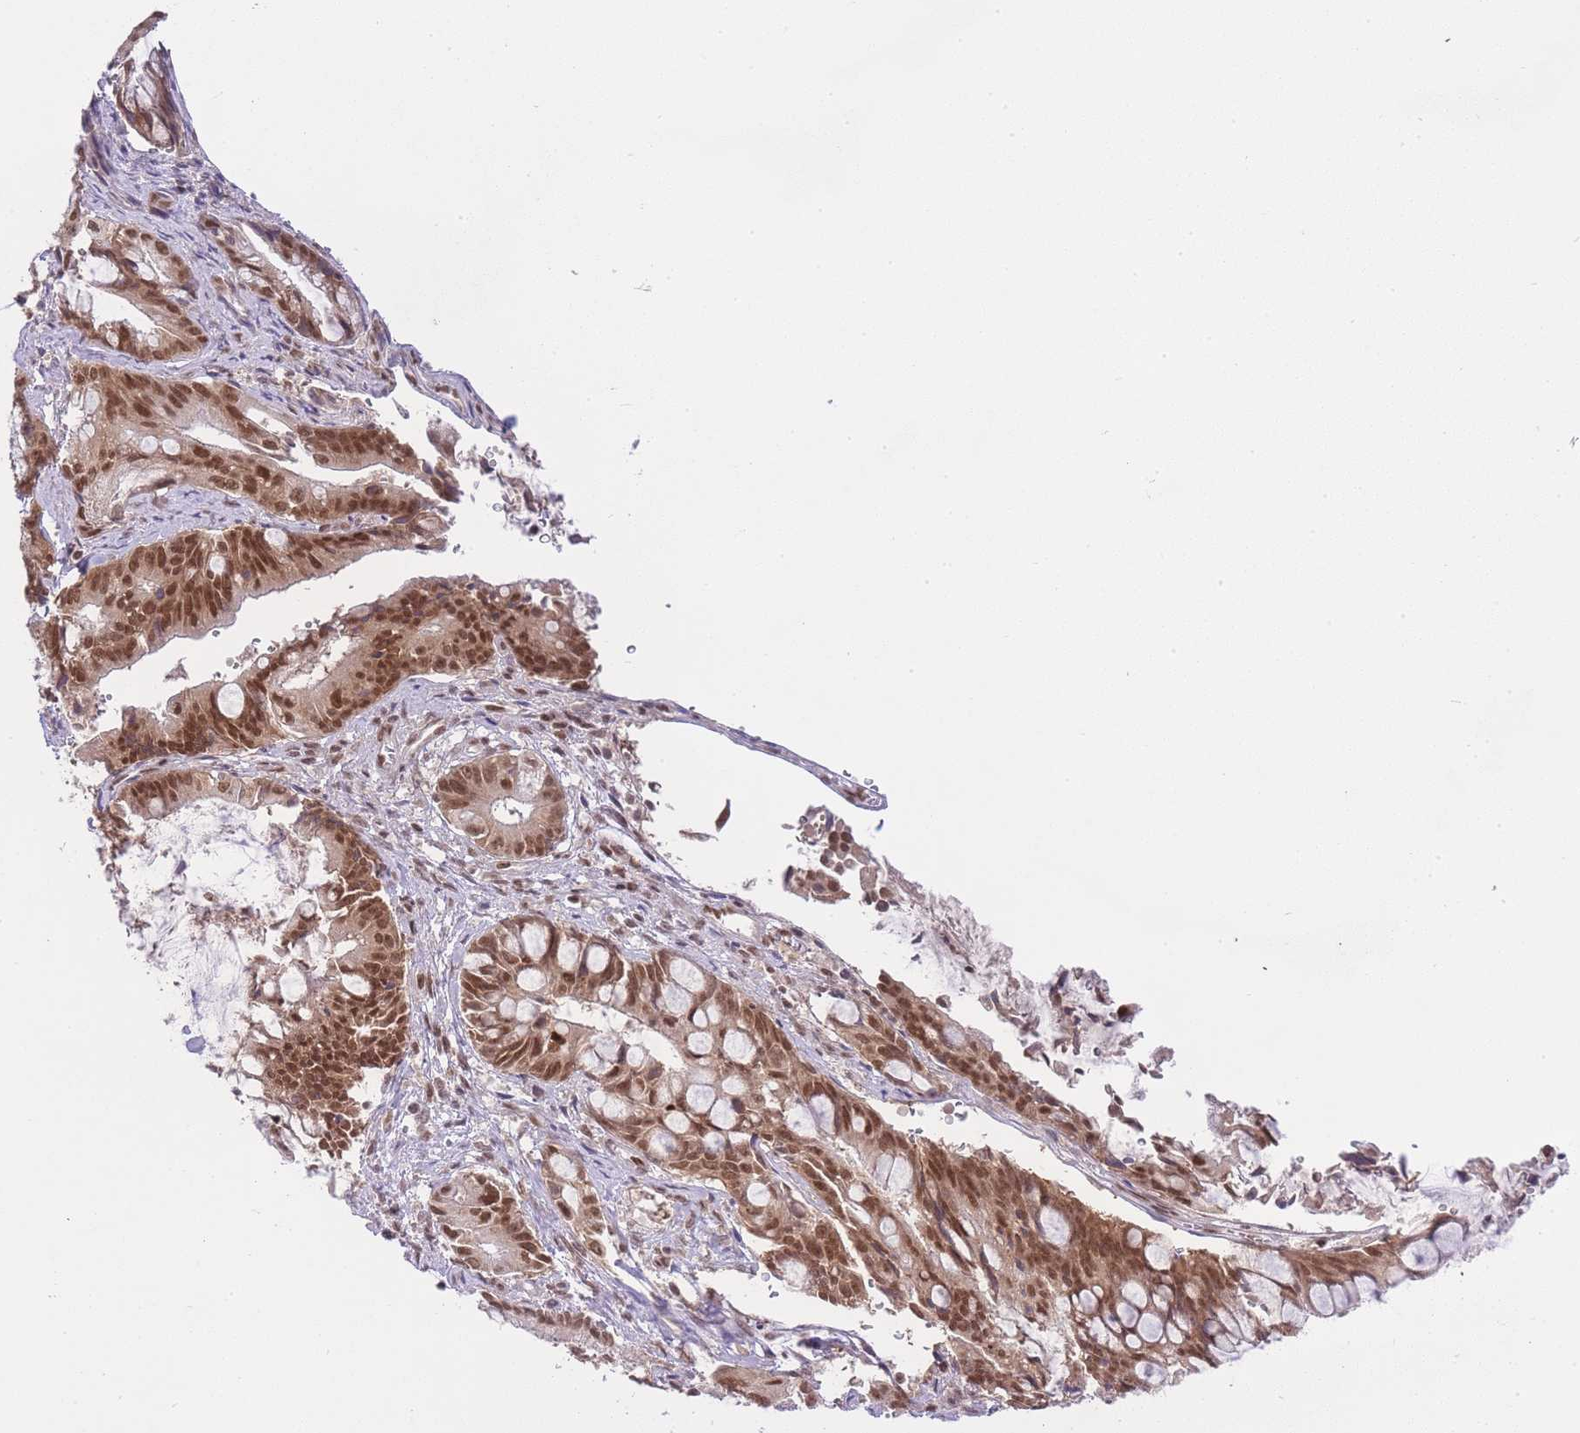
{"staining": {"intensity": "moderate", "quantity": ">75%", "location": "nuclear"}, "tissue": "pancreatic cancer", "cell_type": "Tumor cells", "image_type": "cancer", "snomed": [{"axis": "morphology", "description": "Adenocarcinoma, NOS"}, {"axis": "topography", "description": "Pancreas"}], "caption": "A high-resolution micrograph shows immunohistochemistry staining of pancreatic cancer (adenocarcinoma), which reveals moderate nuclear staining in approximately >75% of tumor cells.", "gene": "TMED3", "patient": {"sex": "male", "age": 68}}